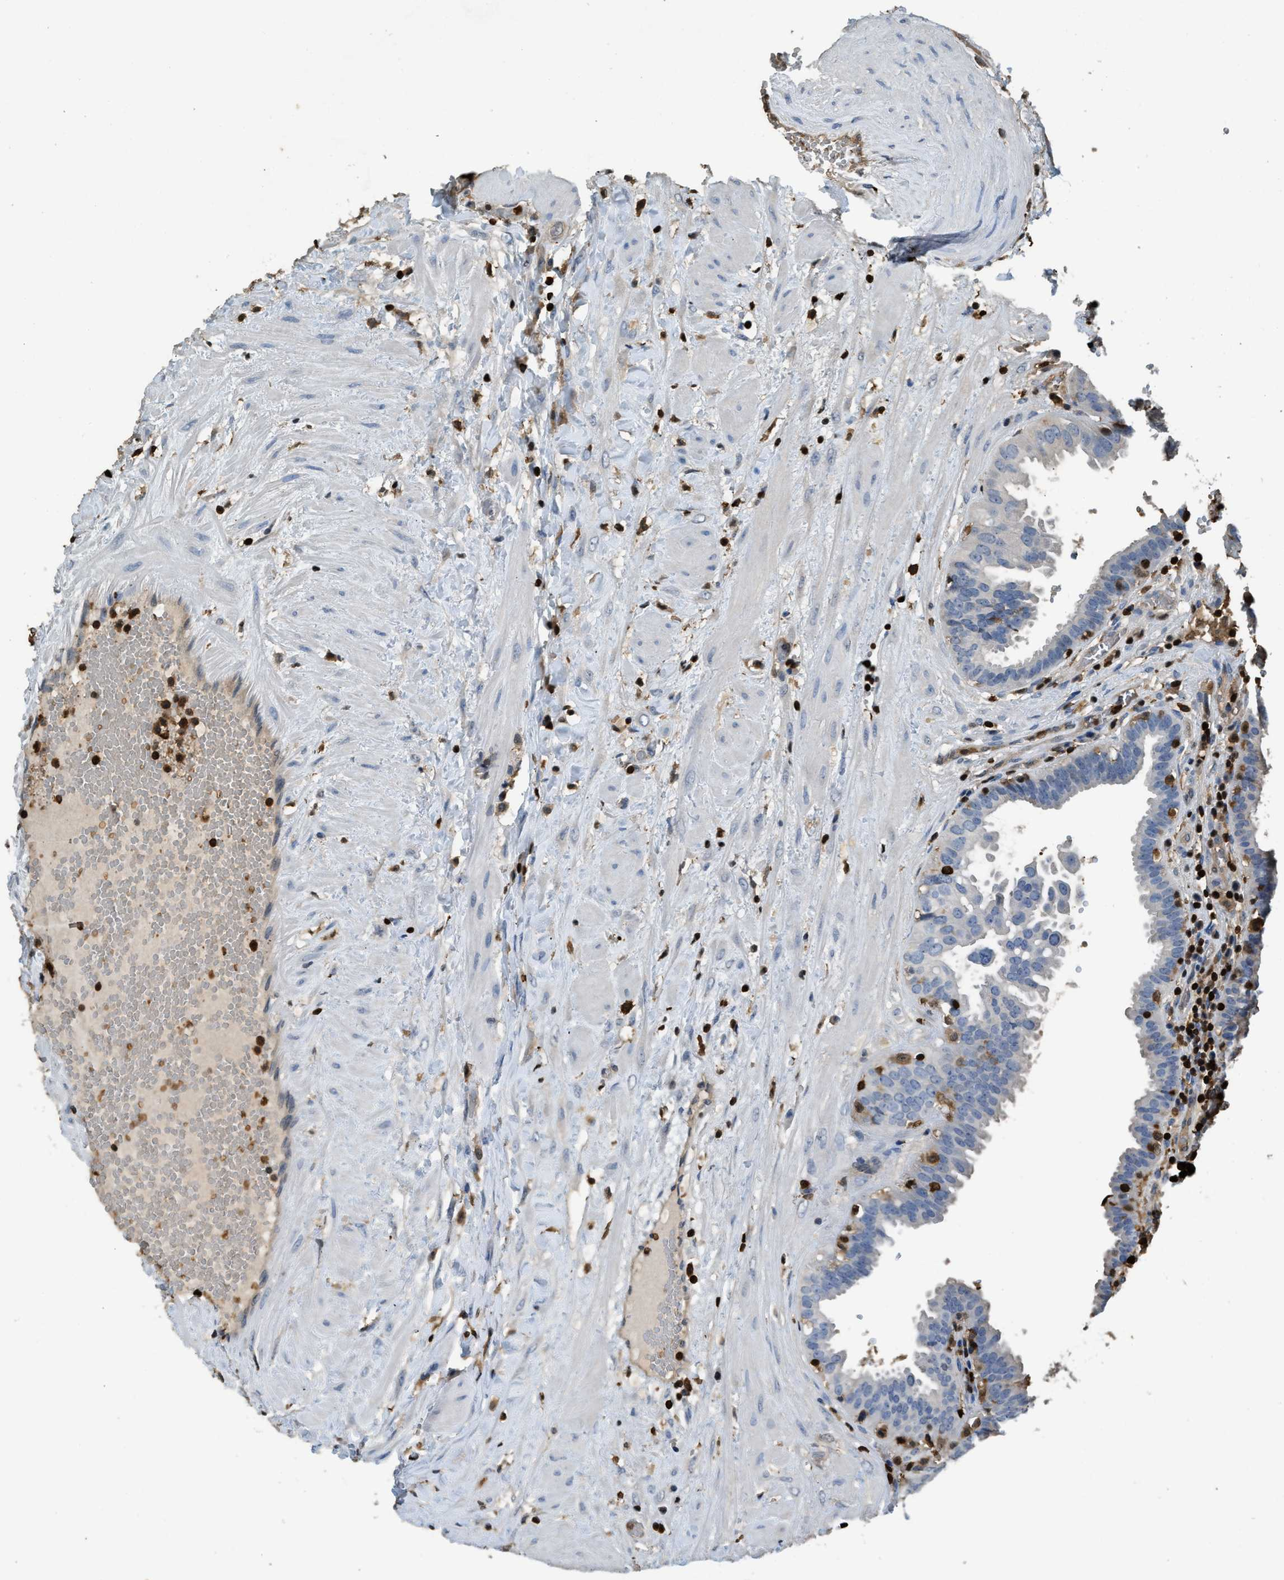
{"staining": {"intensity": "negative", "quantity": "none", "location": "none"}, "tissue": "fallopian tube", "cell_type": "Glandular cells", "image_type": "normal", "snomed": [{"axis": "morphology", "description": "Normal tissue, NOS"}, {"axis": "topography", "description": "Fallopian tube"}, {"axis": "topography", "description": "Placenta"}], "caption": "A photomicrograph of fallopian tube stained for a protein reveals no brown staining in glandular cells. Nuclei are stained in blue.", "gene": "ARHGDIB", "patient": {"sex": "female", "age": 32}}